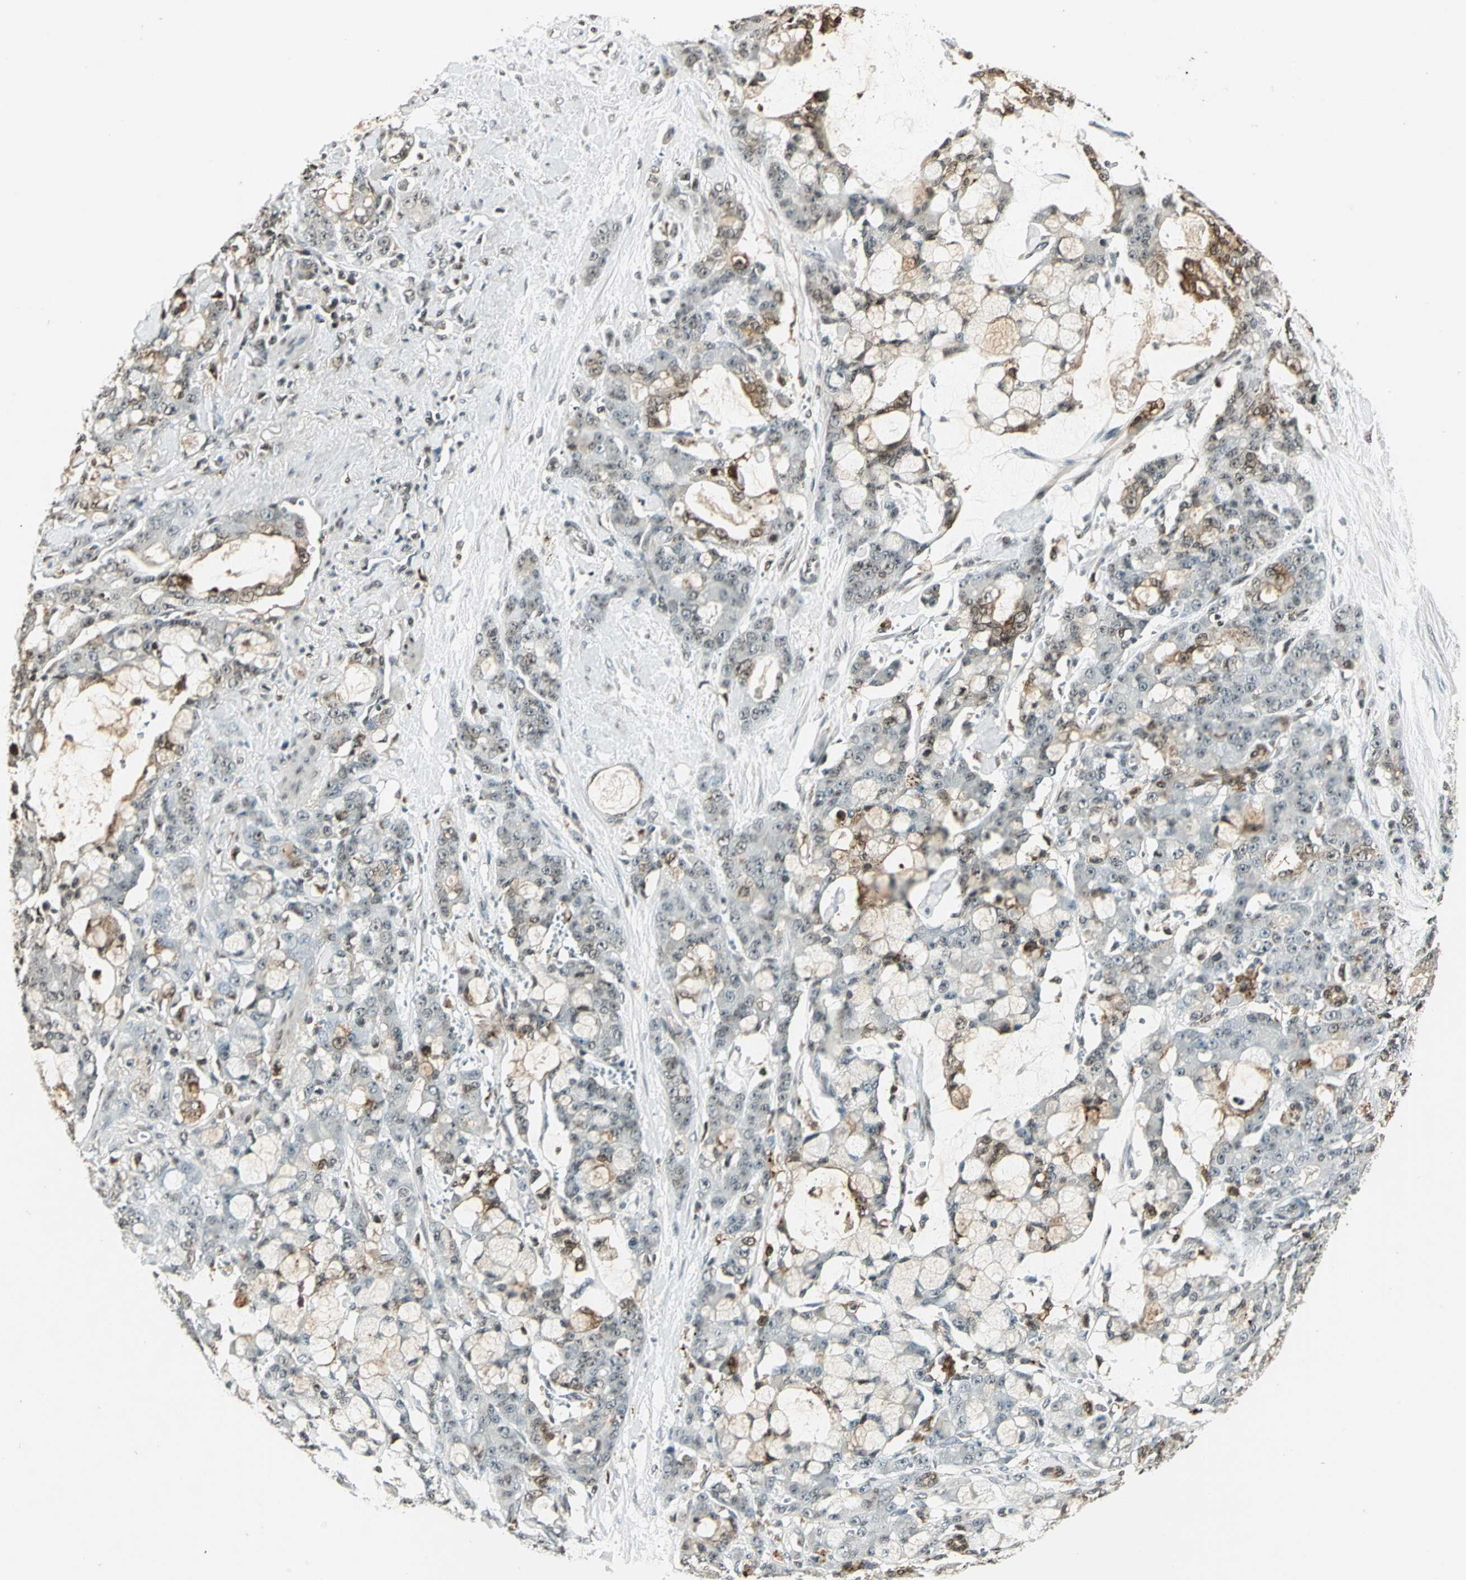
{"staining": {"intensity": "moderate", "quantity": "25%-75%", "location": "cytoplasmic/membranous,nuclear"}, "tissue": "pancreatic cancer", "cell_type": "Tumor cells", "image_type": "cancer", "snomed": [{"axis": "morphology", "description": "Adenocarcinoma, NOS"}, {"axis": "topography", "description": "Pancreas"}], "caption": "A brown stain labels moderate cytoplasmic/membranous and nuclear expression of a protein in adenocarcinoma (pancreatic) tumor cells. (DAB (3,3'-diaminobenzidine) IHC, brown staining for protein, blue staining for nuclei).", "gene": "LGALS3", "patient": {"sex": "female", "age": 73}}